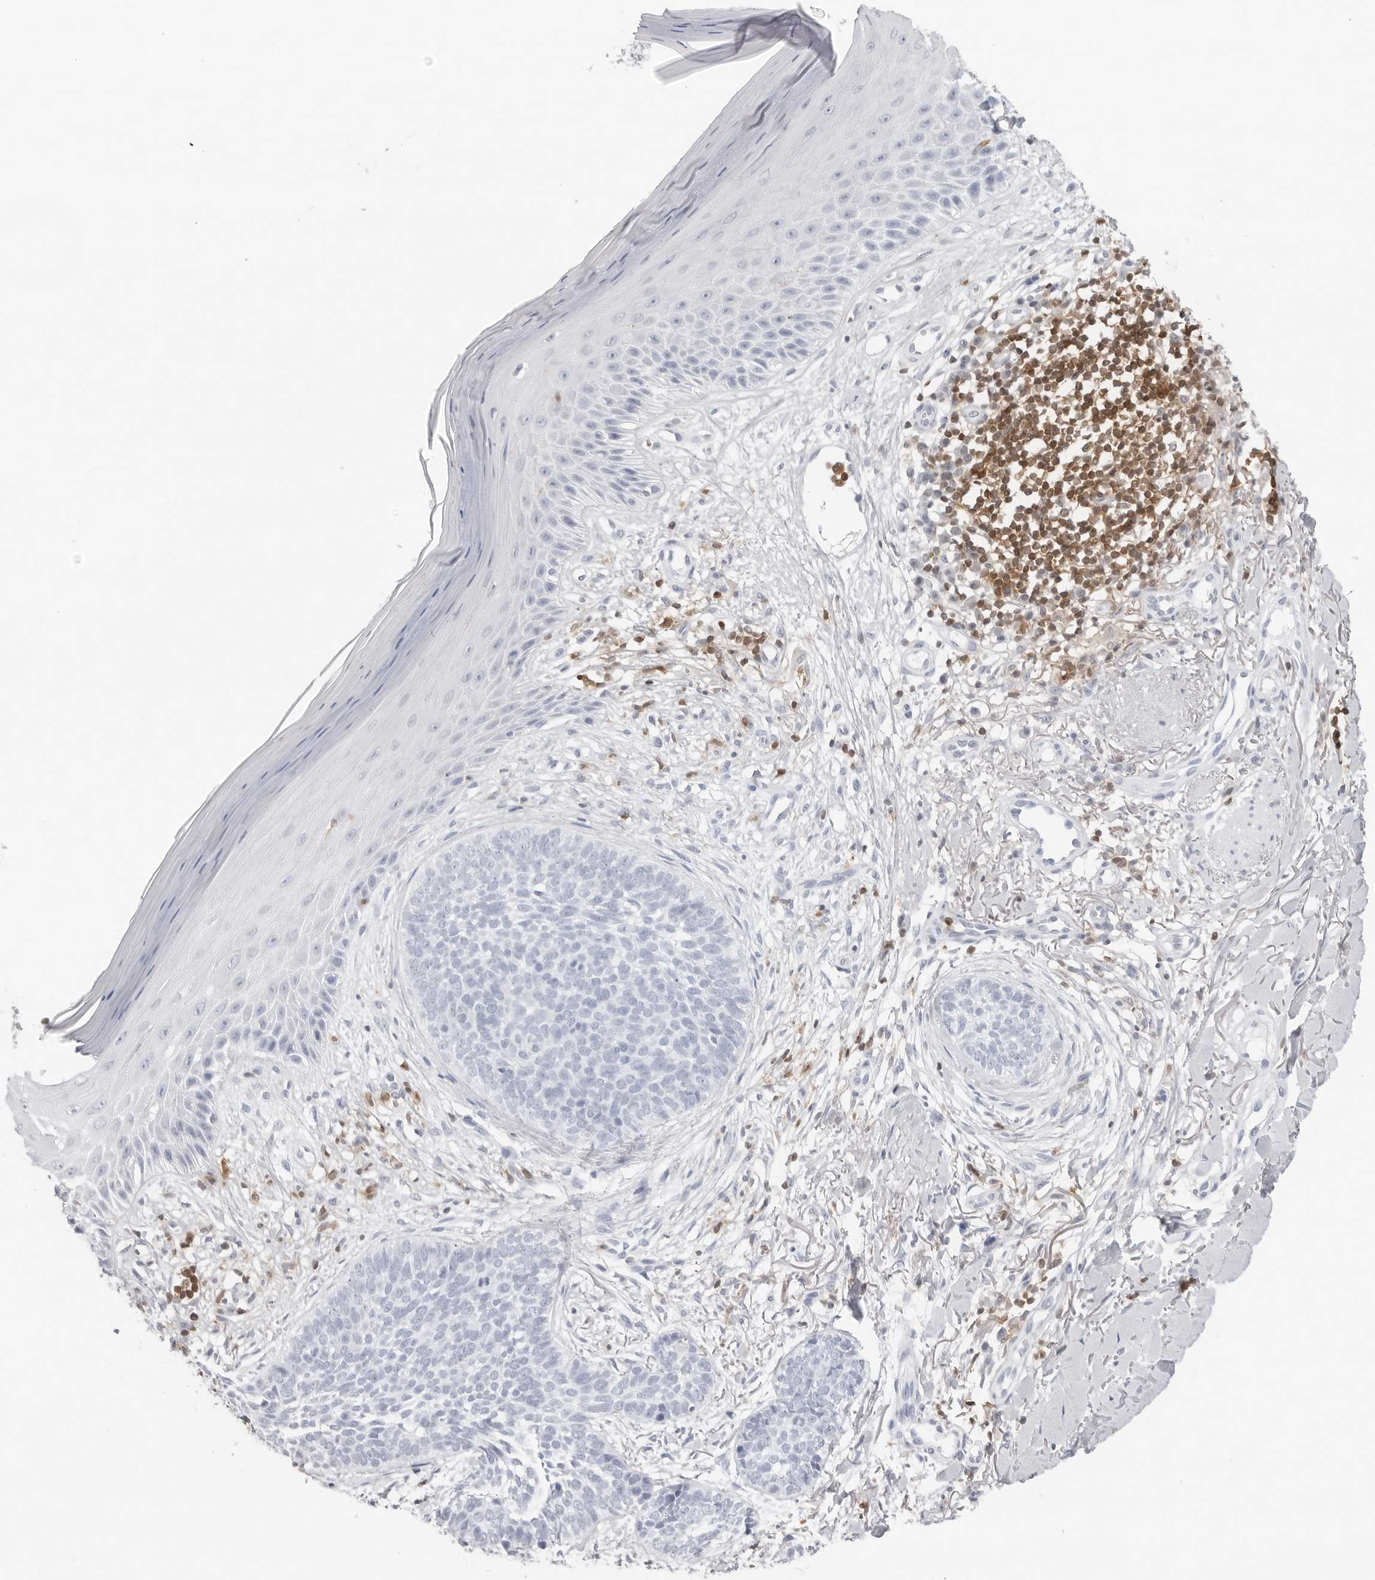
{"staining": {"intensity": "negative", "quantity": "none", "location": "none"}, "tissue": "skin cancer", "cell_type": "Tumor cells", "image_type": "cancer", "snomed": [{"axis": "morphology", "description": "Normal tissue, NOS"}, {"axis": "morphology", "description": "Basal cell carcinoma"}, {"axis": "topography", "description": "Skin"}], "caption": "A photomicrograph of human basal cell carcinoma (skin) is negative for staining in tumor cells.", "gene": "FMNL1", "patient": {"sex": "male", "age": 67}}